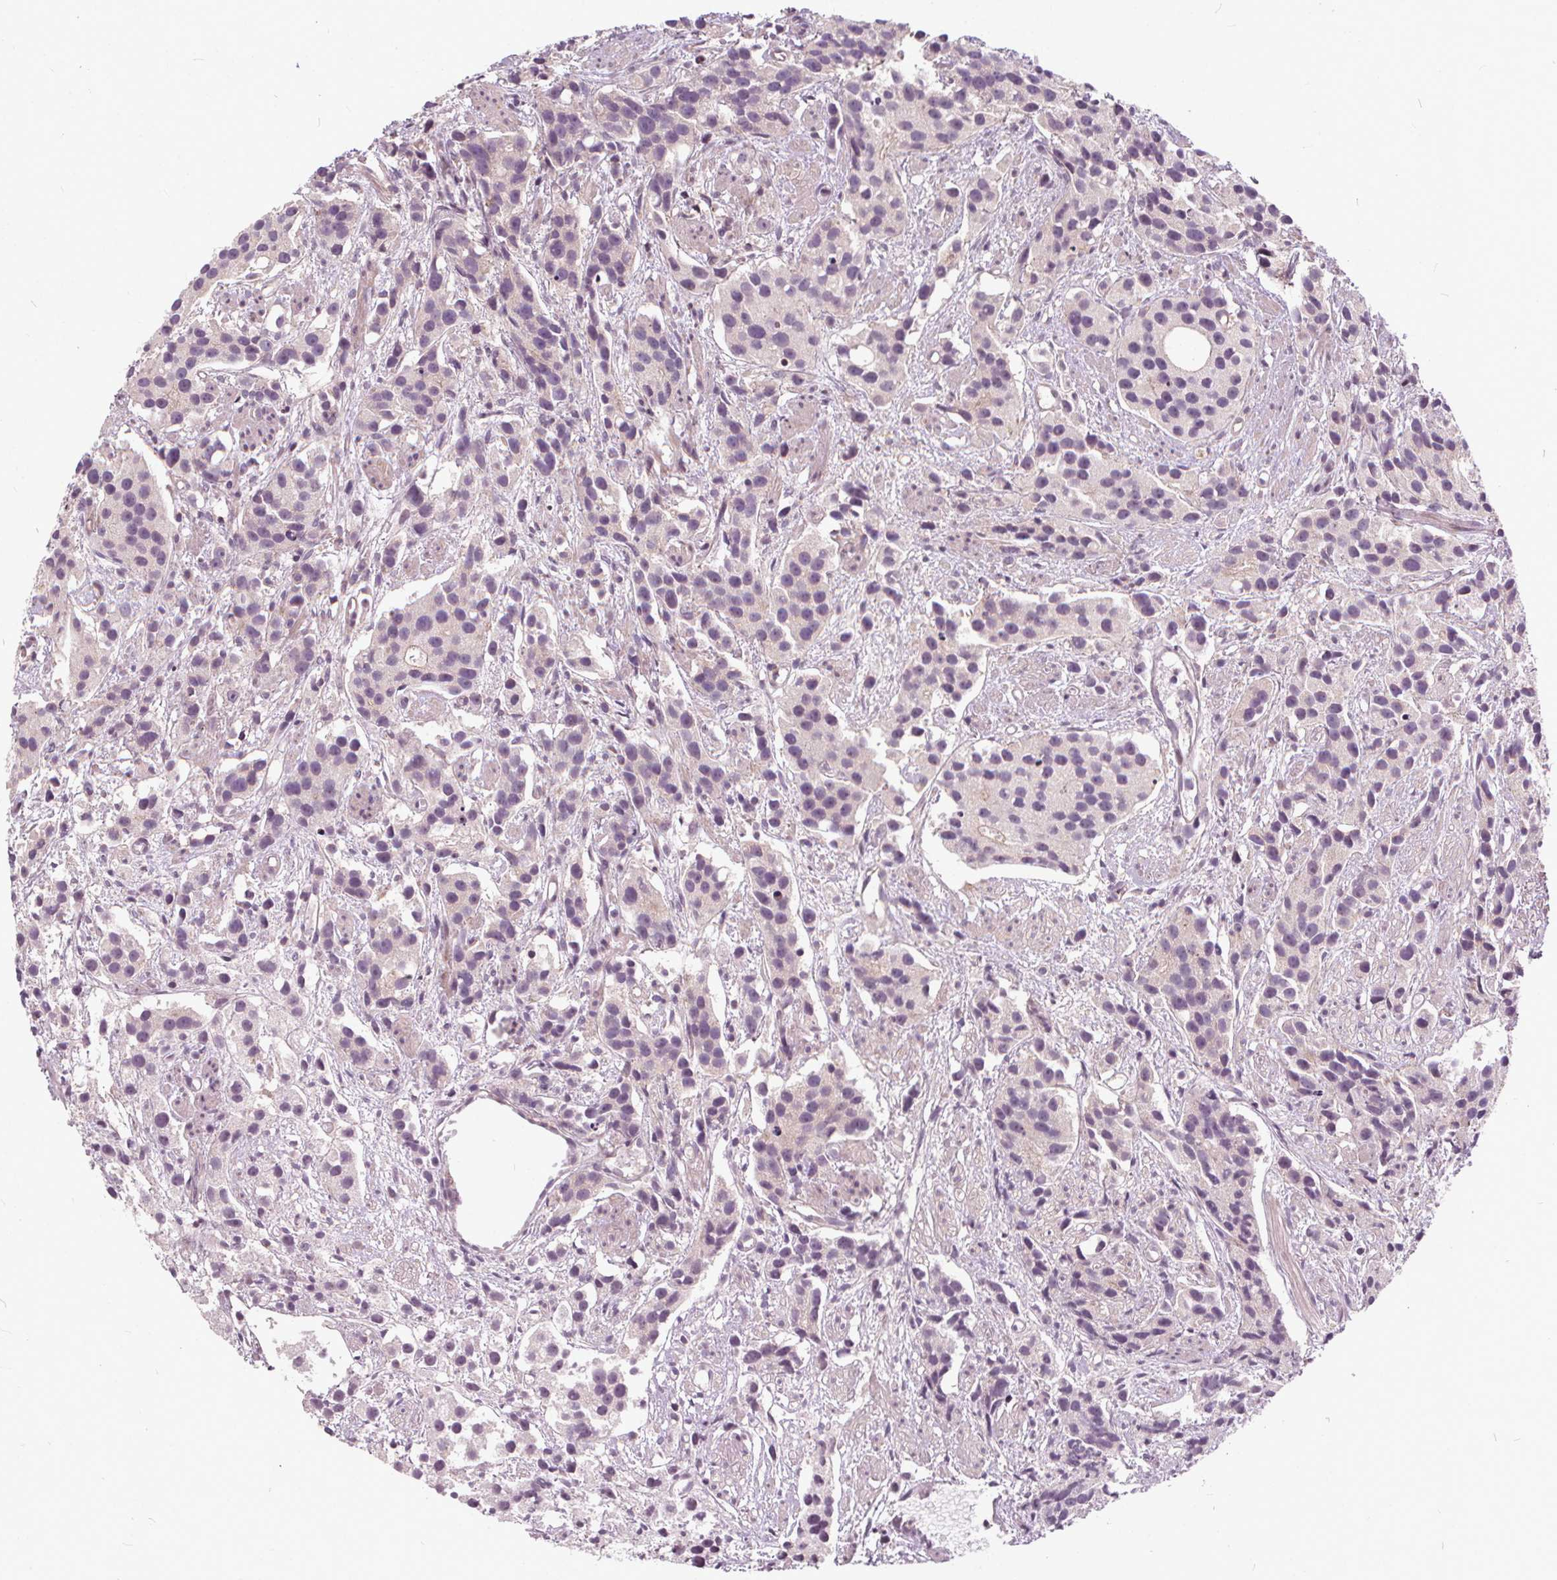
{"staining": {"intensity": "negative", "quantity": "none", "location": "none"}, "tissue": "prostate cancer", "cell_type": "Tumor cells", "image_type": "cancer", "snomed": [{"axis": "morphology", "description": "Adenocarcinoma, High grade"}, {"axis": "topography", "description": "Prostate"}], "caption": "Prostate cancer (high-grade adenocarcinoma) stained for a protein using immunohistochemistry displays no staining tumor cells.", "gene": "INPP5E", "patient": {"sex": "male", "age": 68}}